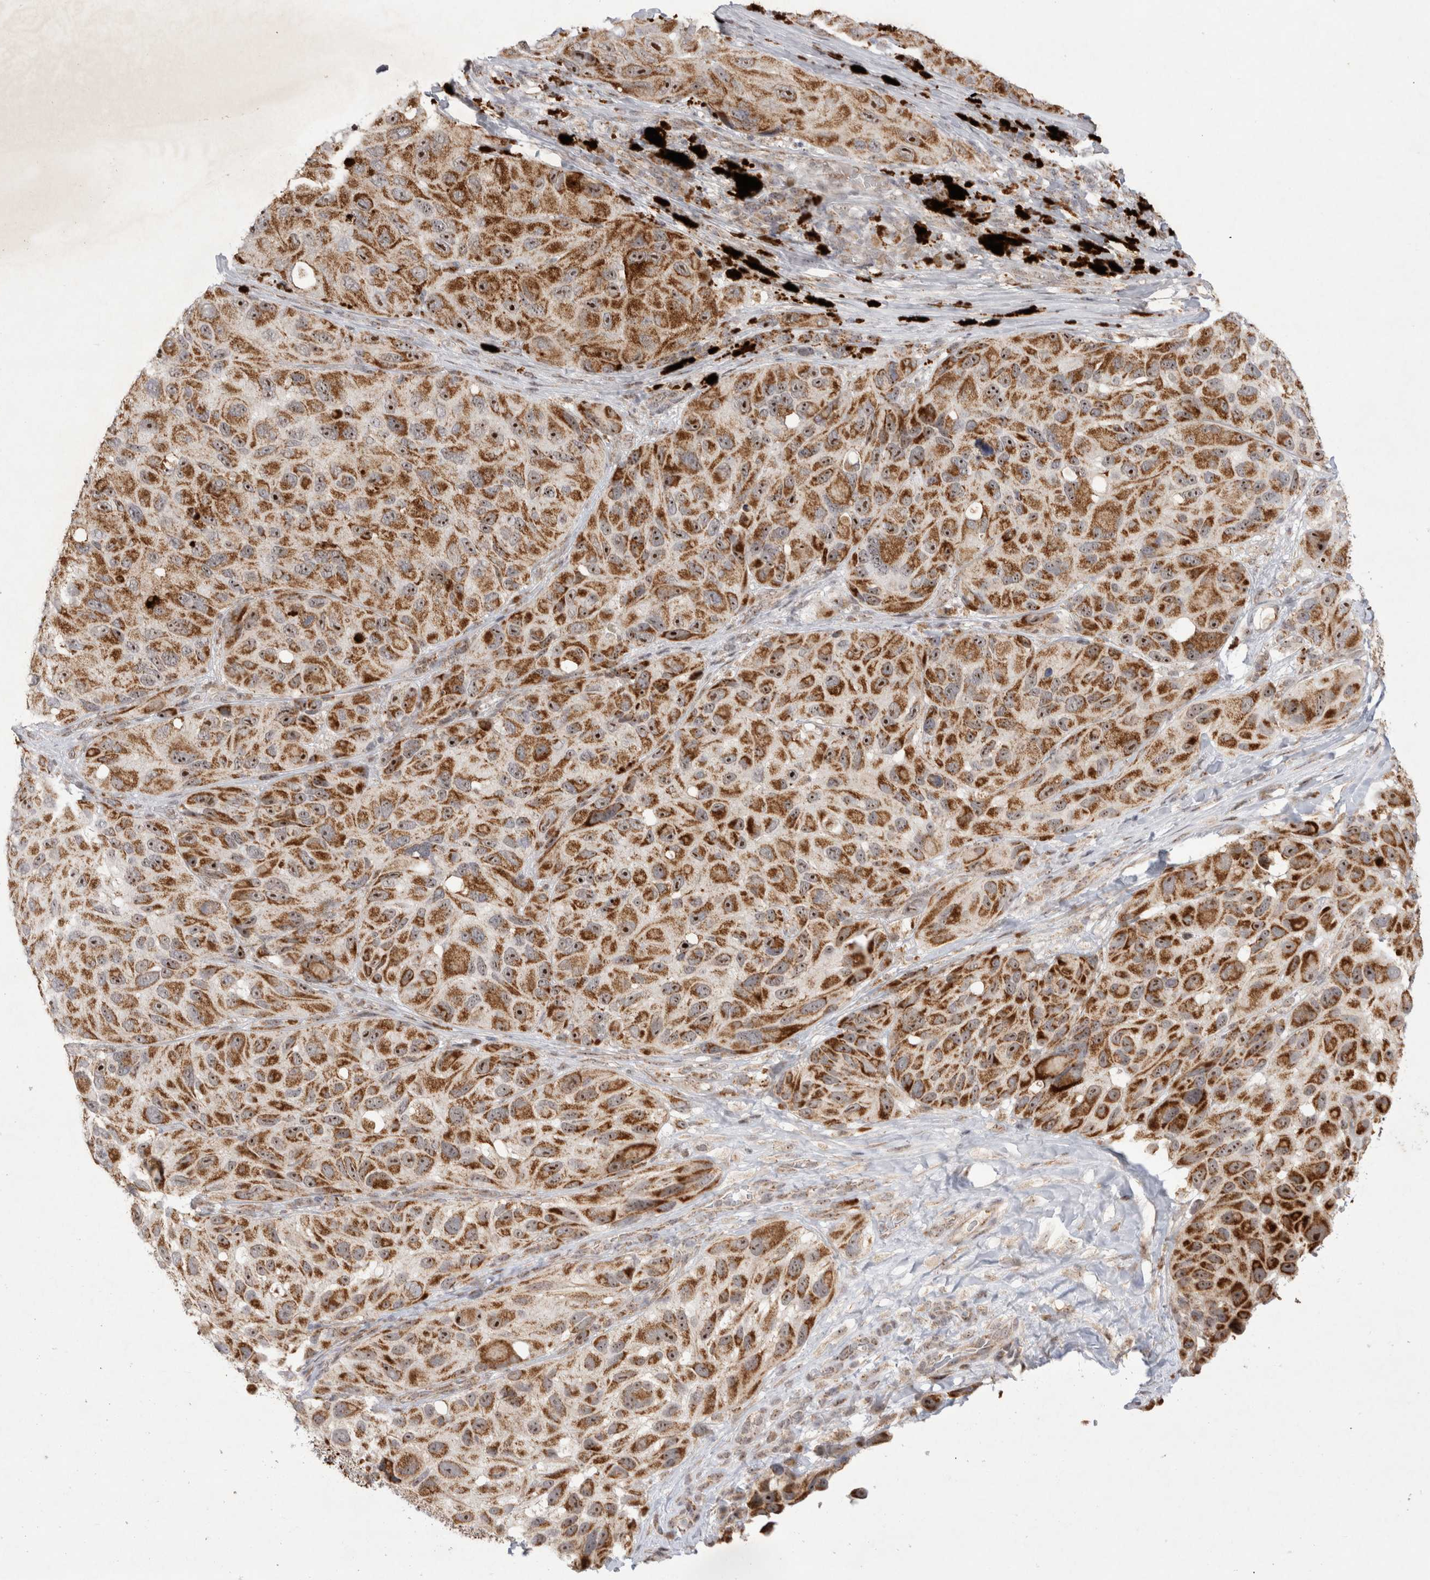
{"staining": {"intensity": "moderate", "quantity": ">75%", "location": "cytoplasmic/membranous,nuclear"}, "tissue": "melanoma", "cell_type": "Tumor cells", "image_type": "cancer", "snomed": [{"axis": "morphology", "description": "Malignant melanoma, NOS"}, {"axis": "topography", "description": "Skin"}], "caption": "Protein staining shows moderate cytoplasmic/membranous and nuclear staining in approximately >75% of tumor cells in melanoma.", "gene": "MRPL37", "patient": {"sex": "female", "age": 73}}